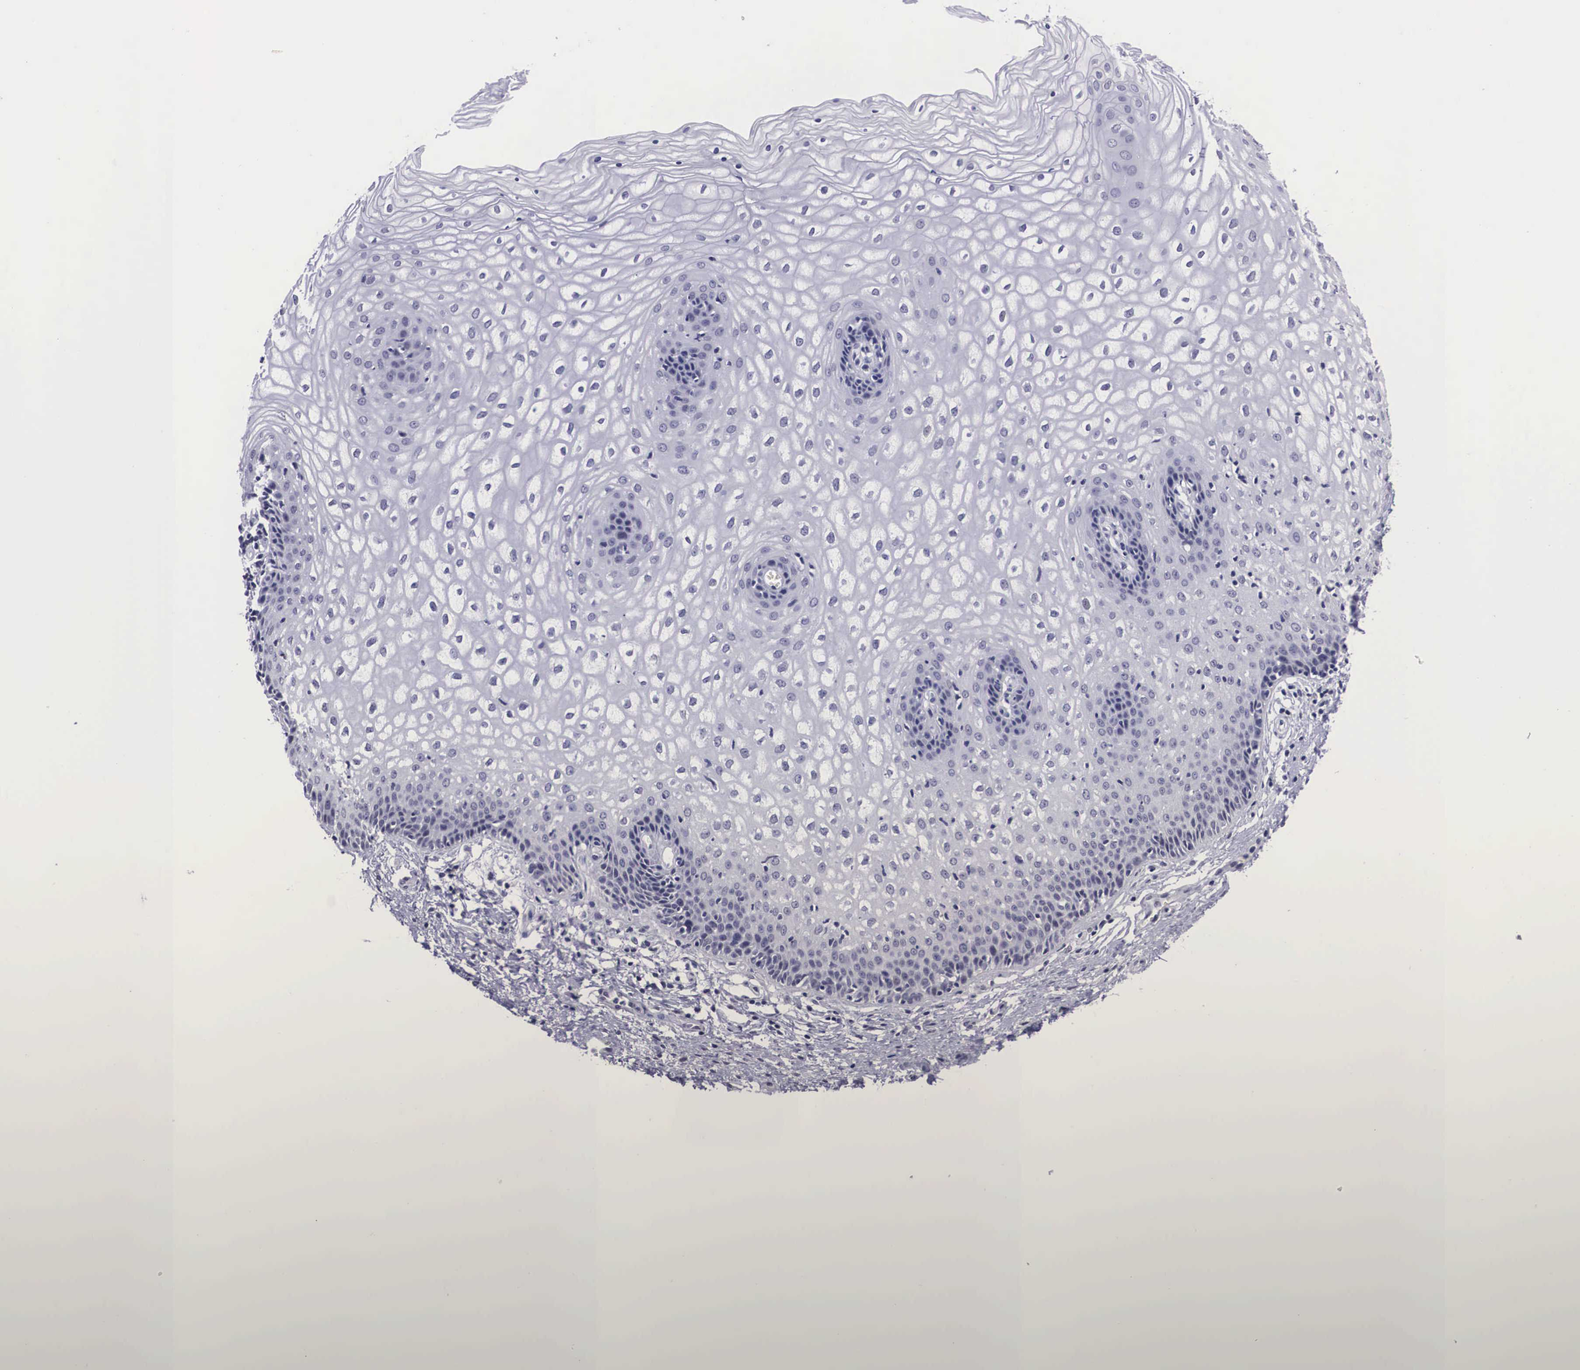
{"staining": {"intensity": "negative", "quantity": "none", "location": "none"}, "tissue": "vagina", "cell_type": "Squamous epithelial cells", "image_type": "normal", "snomed": [{"axis": "morphology", "description": "Normal tissue, NOS"}, {"axis": "topography", "description": "Vagina"}], "caption": "The immunohistochemistry (IHC) histopathology image has no significant positivity in squamous epithelial cells of vagina. (DAB IHC with hematoxylin counter stain).", "gene": "C22orf31", "patient": {"sex": "female", "age": 34}}